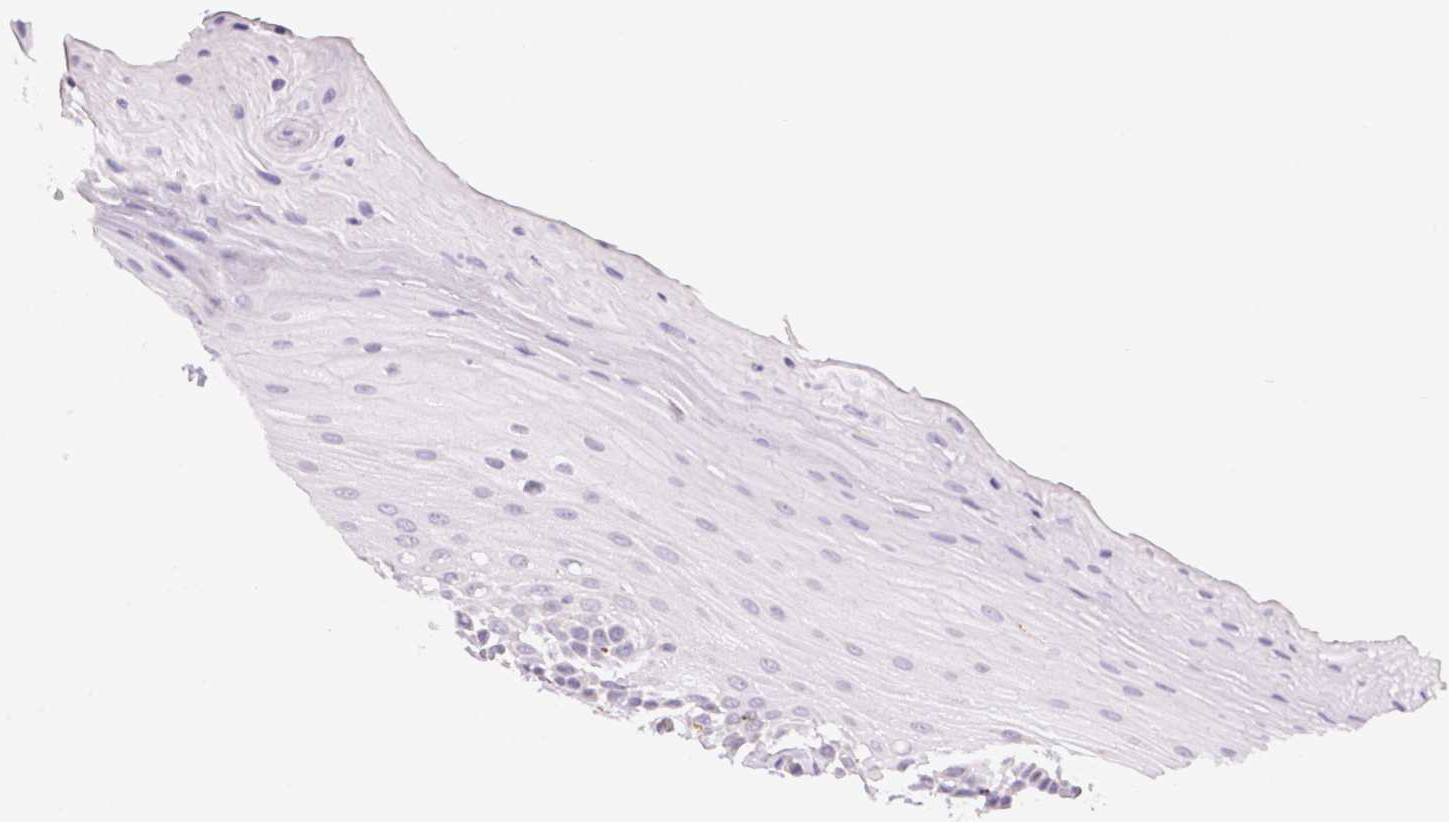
{"staining": {"intensity": "negative", "quantity": "none", "location": "none"}, "tissue": "oral mucosa", "cell_type": "Squamous epithelial cells", "image_type": "normal", "snomed": [{"axis": "morphology", "description": "Normal tissue, NOS"}, {"axis": "morphology", "description": "Squamous cell carcinoma, NOS"}, {"axis": "topography", "description": "Oral tissue"}, {"axis": "topography", "description": "Tounge, NOS"}, {"axis": "topography", "description": "Head-Neck"}], "caption": "Immunohistochemistry of benign oral mucosa displays no positivity in squamous epithelial cells.", "gene": "GIPC2", "patient": {"sex": "male", "age": 62}}